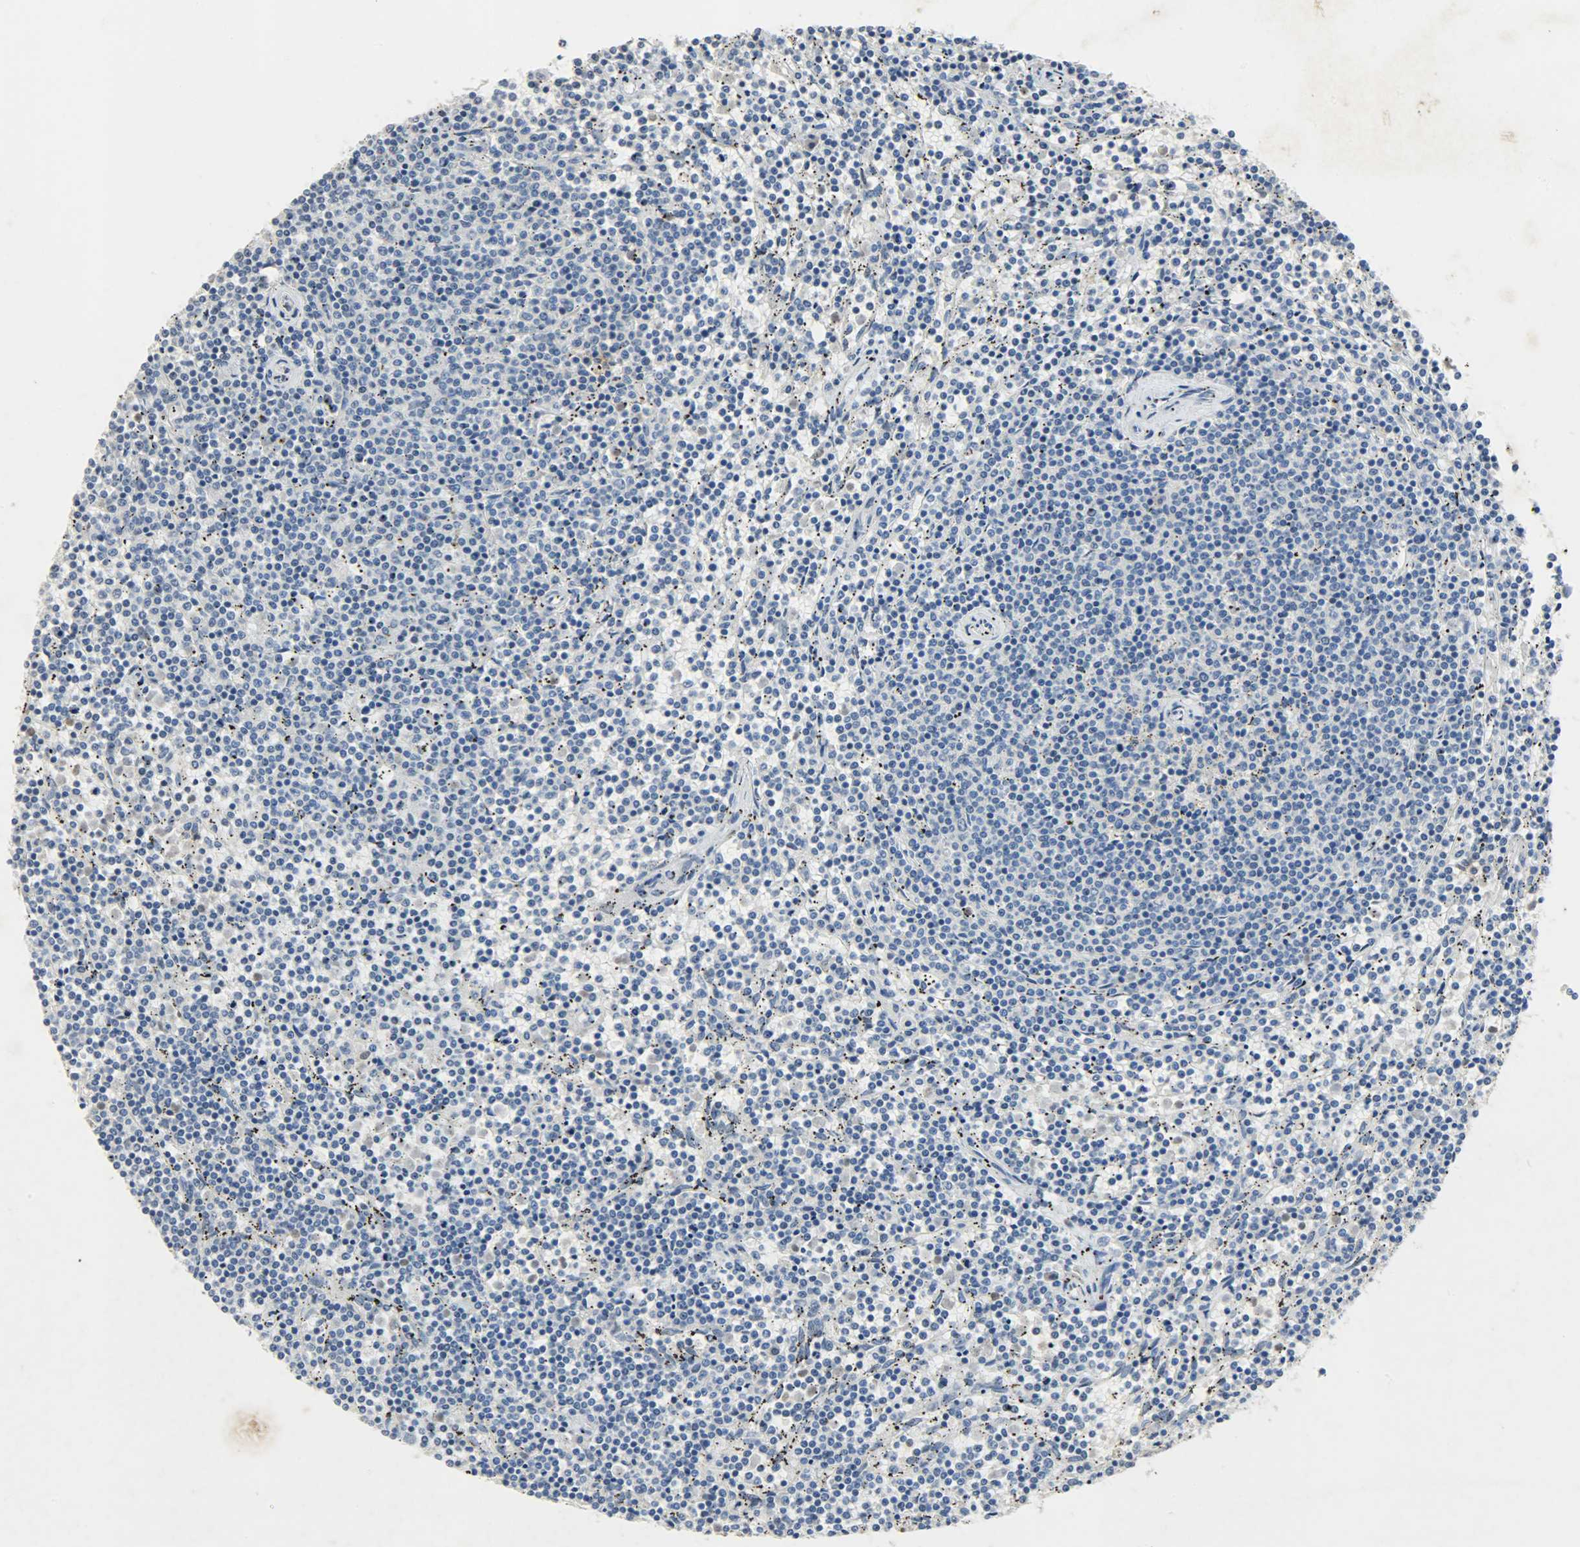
{"staining": {"intensity": "negative", "quantity": "none", "location": "none"}, "tissue": "lymphoma", "cell_type": "Tumor cells", "image_type": "cancer", "snomed": [{"axis": "morphology", "description": "Malignant lymphoma, non-Hodgkin's type, Low grade"}, {"axis": "topography", "description": "Spleen"}], "caption": "IHC histopathology image of neoplastic tissue: human lymphoma stained with DAB (3,3'-diaminobenzidine) demonstrates no significant protein expression in tumor cells.", "gene": "DNAJB6", "patient": {"sex": "female", "age": 50}}